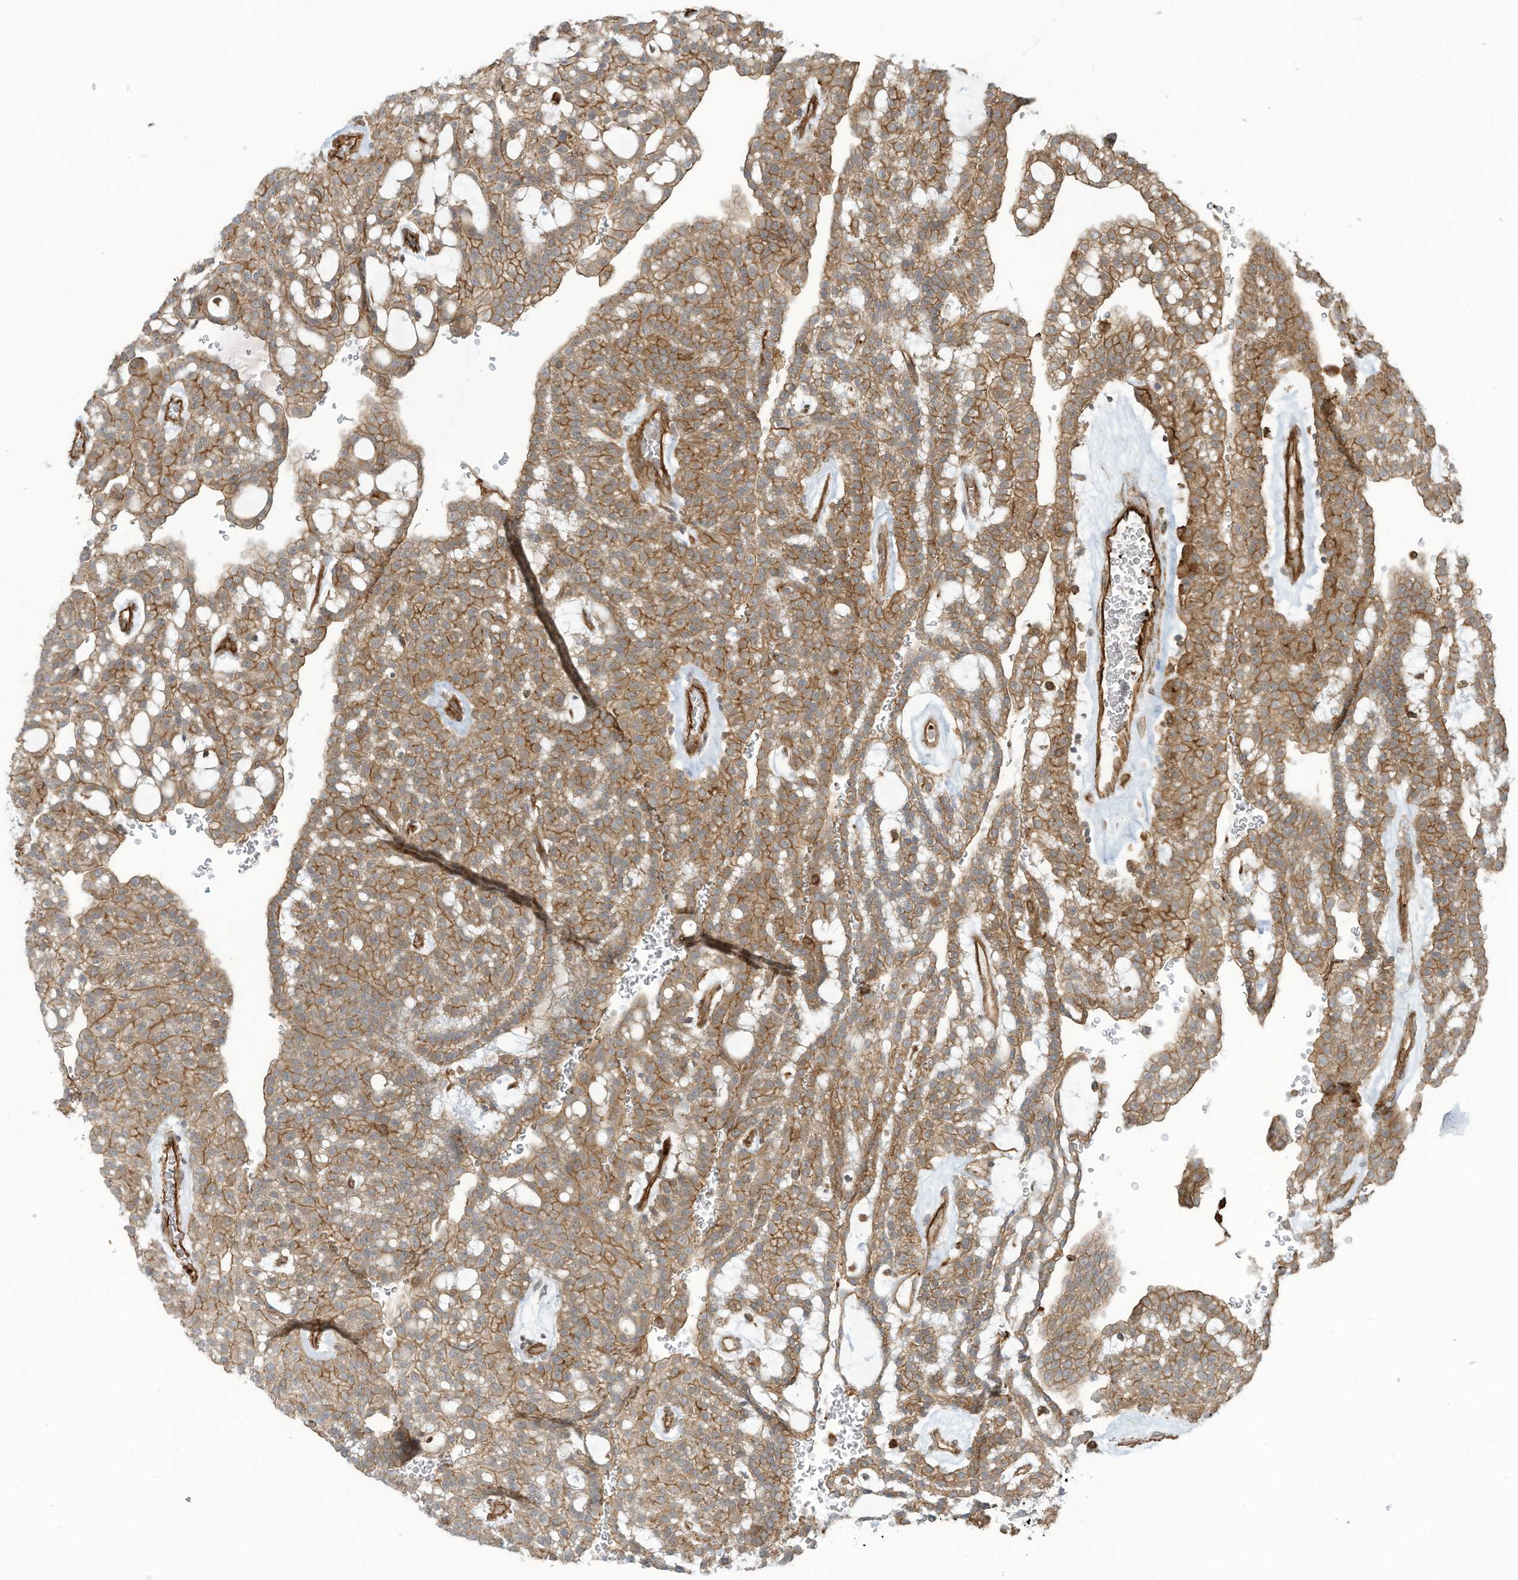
{"staining": {"intensity": "moderate", "quantity": ">75%", "location": "cytoplasmic/membranous"}, "tissue": "renal cancer", "cell_type": "Tumor cells", "image_type": "cancer", "snomed": [{"axis": "morphology", "description": "Adenocarcinoma, NOS"}, {"axis": "topography", "description": "Kidney"}], "caption": "Renal adenocarcinoma tissue demonstrates moderate cytoplasmic/membranous positivity in about >75% of tumor cells, visualized by immunohistochemistry.", "gene": "SLC9A2", "patient": {"sex": "male", "age": 63}}